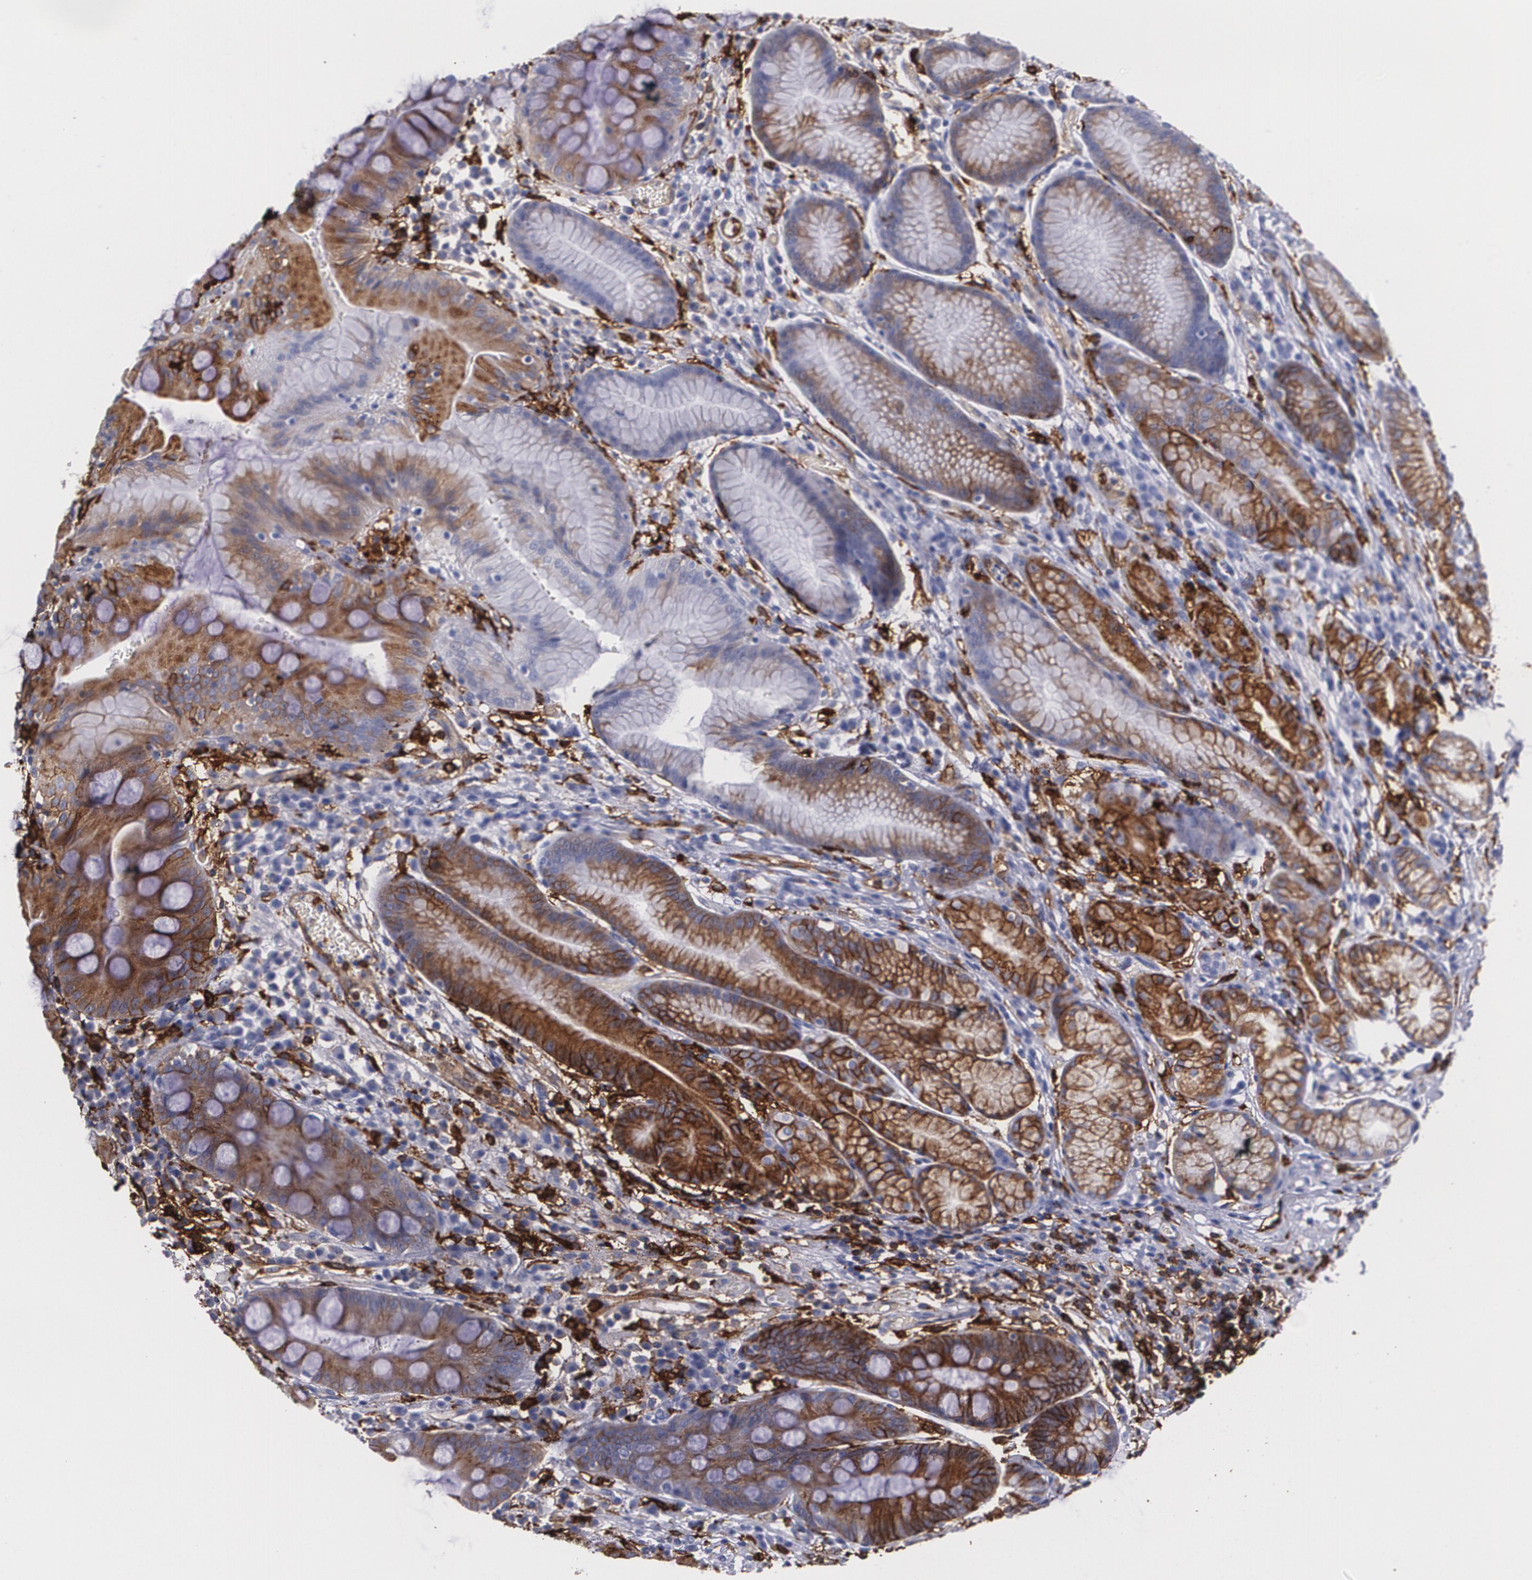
{"staining": {"intensity": "moderate", "quantity": "25%-75%", "location": "cytoplasmic/membranous"}, "tissue": "stomach", "cell_type": "Glandular cells", "image_type": "normal", "snomed": [{"axis": "morphology", "description": "Normal tissue, NOS"}, {"axis": "morphology", "description": "Inflammation, NOS"}, {"axis": "topography", "description": "Stomach, lower"}], "caption": "This micrograph shows IHC staining of unremarkable stomach, with medium moderate cytoplasmic/membranous staining in approximately 25%-75% of glandular cells.", "gene": "HLA", "patient": {"sex": "male", "age": 59}}